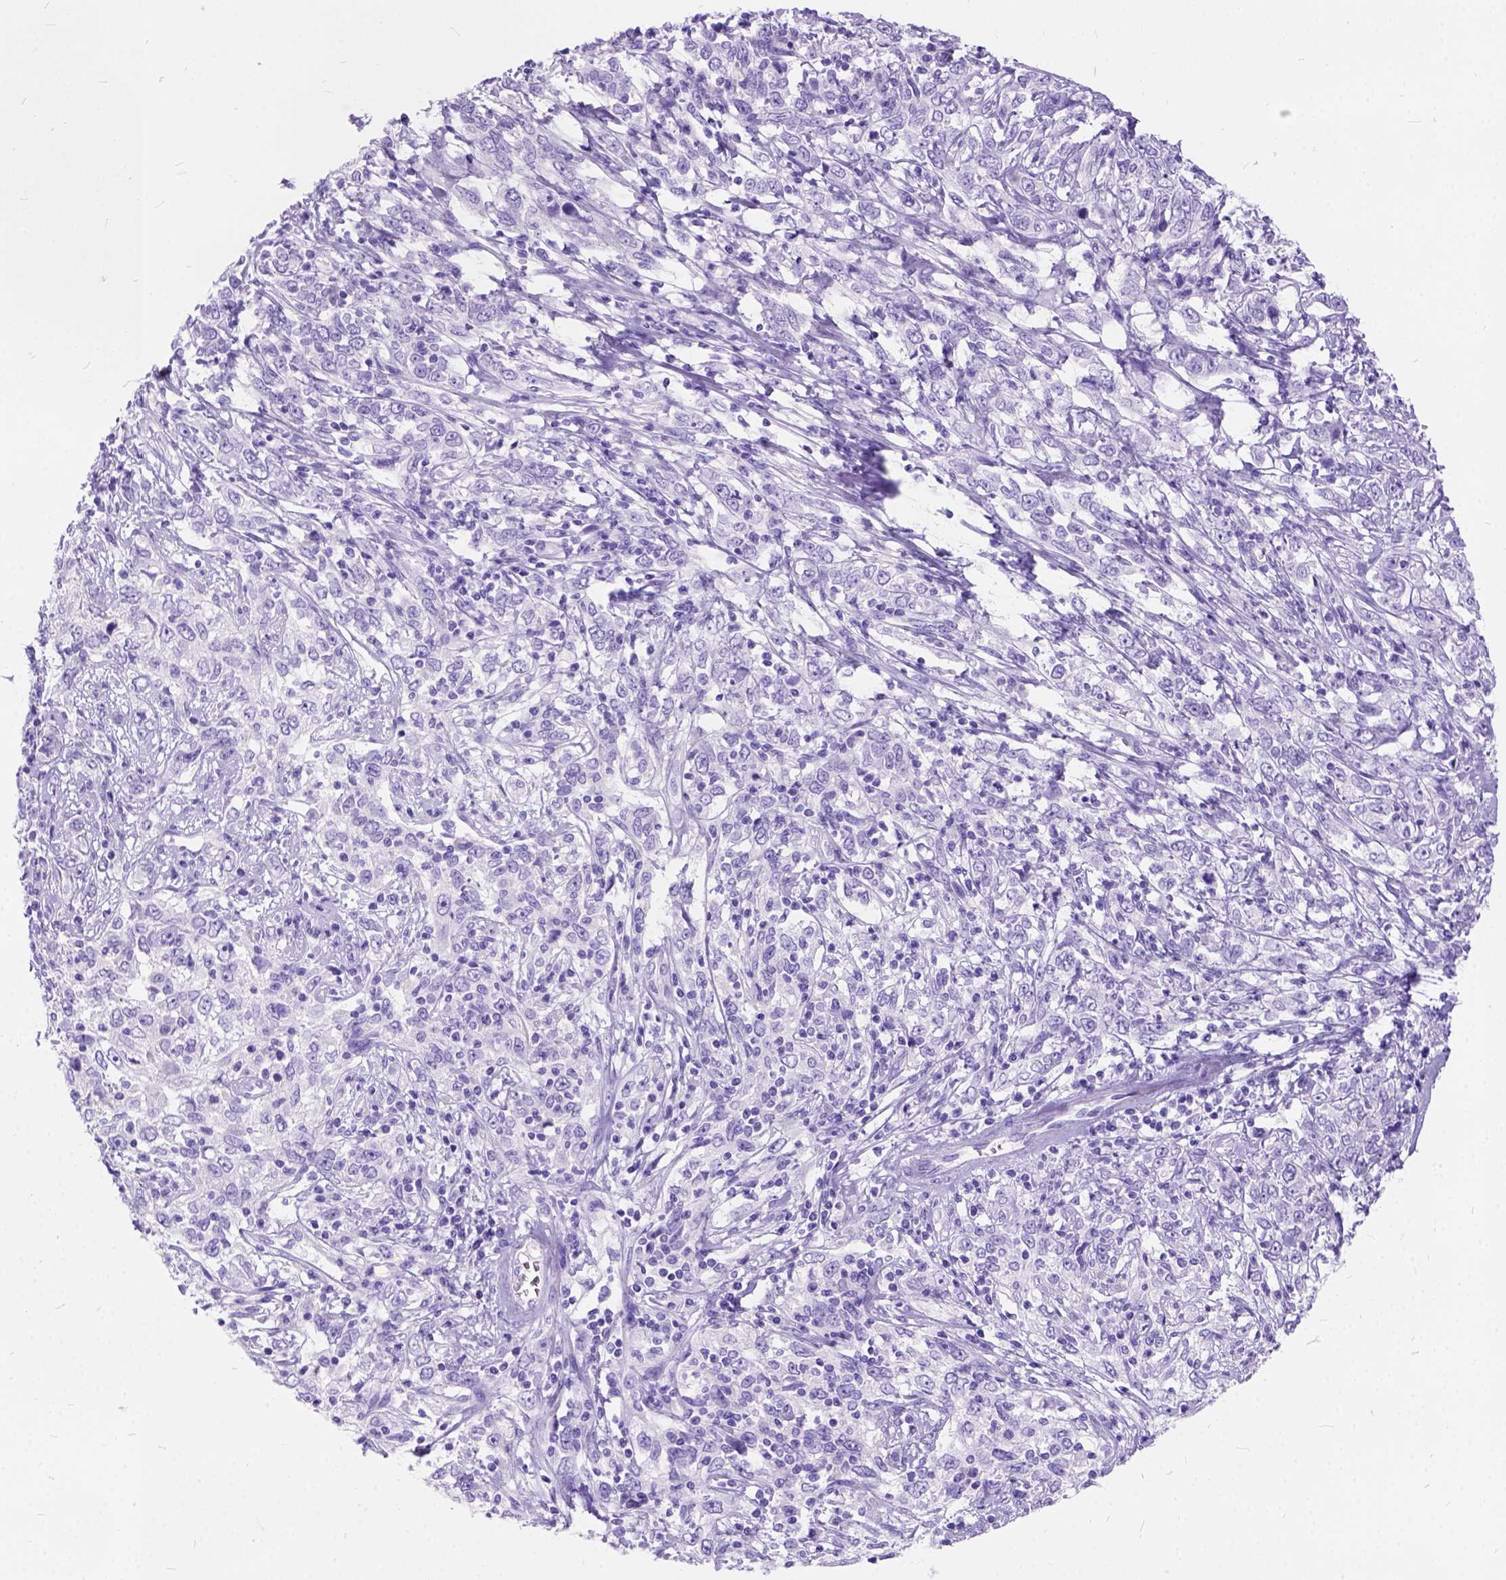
{"staining": {"intensity": "negative", "quantity": "none", "location": "none"}, "tissue": "cervical cancer", "cell_type": "Tumor cells", "image_type": "cancer", "snomed": [{"axis": "morphology", "description": "Adenocarcinoma, NOS"}, {"axis": "topography", "description": "Cervix"}], "caption": "A high-resolution histopathology image shows IHC staining of adenocarcinoma (cervical), which demonstrates no significant expression in tumor cells.", "gene": "C1QTNF3", "patient": {"sex": "female", "age": 40}}